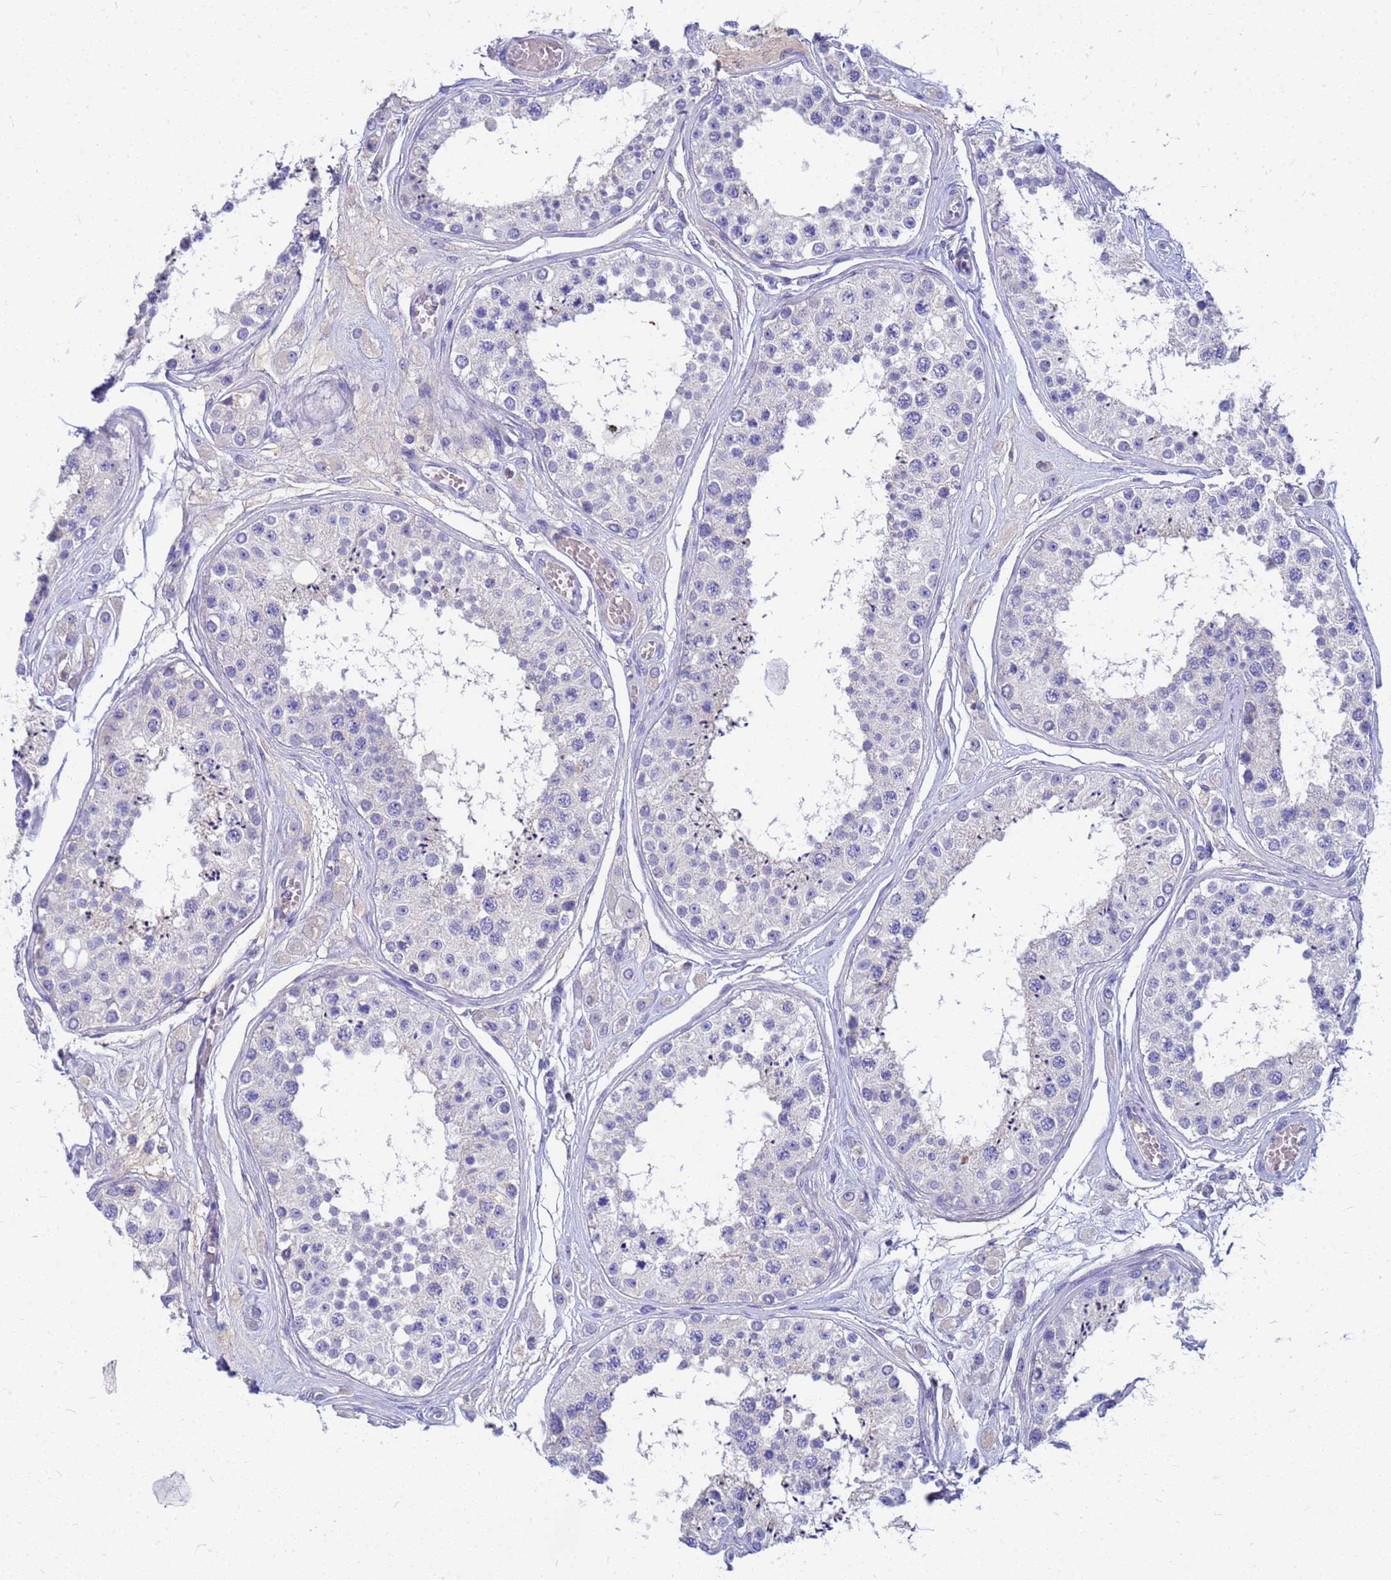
{"staining": {"intensity": "negative", "quantity": "none", "location": "none"}, "tissue": "testis", "cell_type": "Cells in seminiferous ducts", "image_type": "normal", "snomed": [{"axis": "morphology", "description": "Normal tissue, NOS"}, {"axis": "topography", "description": "Testis"}], "caption": "High magnification brightfield microscopy of unremarkable testis stained with DAB (3,3'-diaminobenzidine) (brown) and counterstained with hematoxylin (blue): cells in seminiferous ducts show no significant positivity.", "gene": "DPRX", "patient": {"sex": "male", "age": 25}}